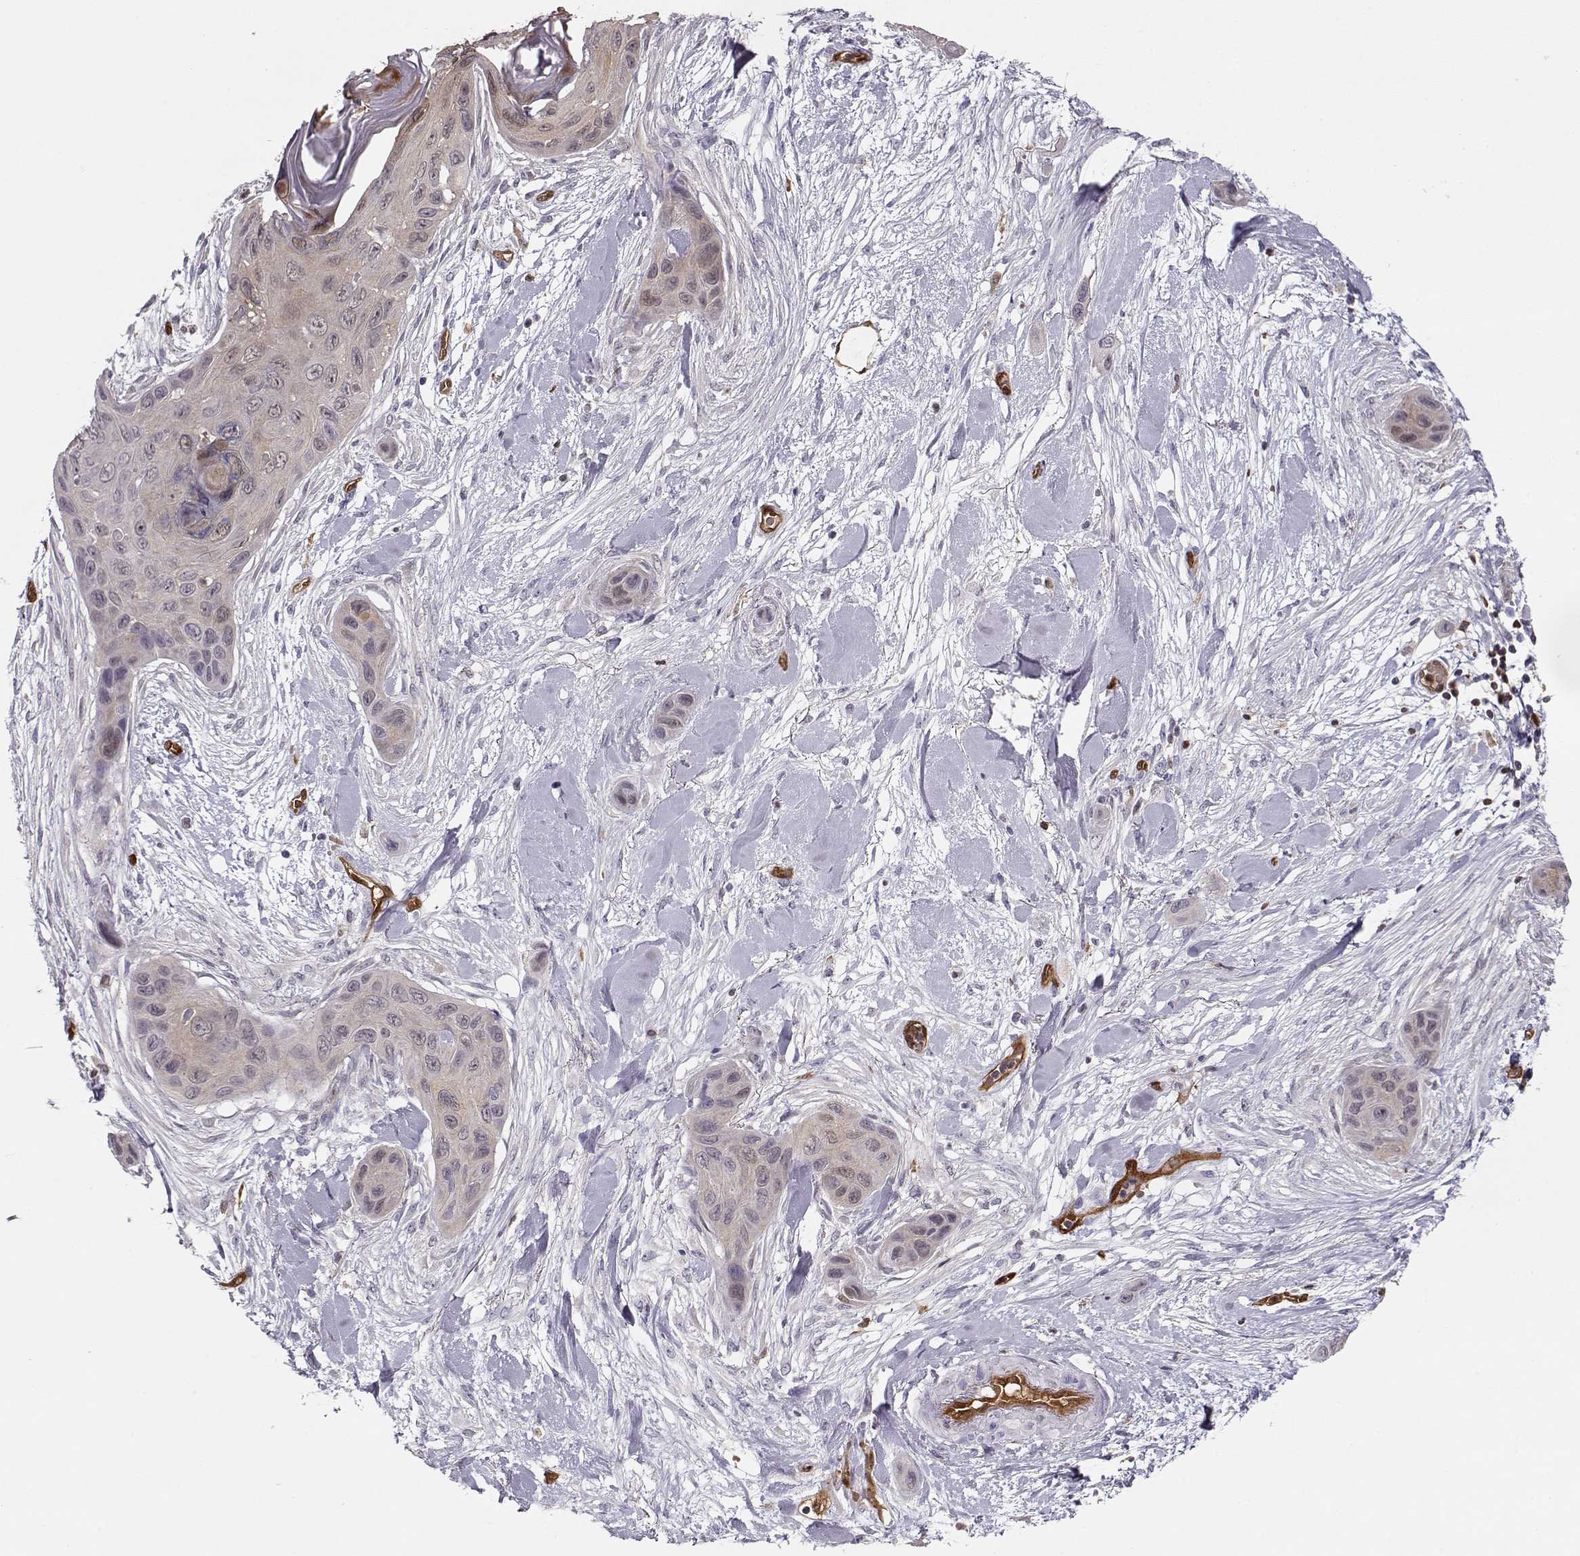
{"staining": {"intensity": "negative", "quantity": "none", "location": "none"}, "tissue": "skin cancer", "cell_type": "Tumor cells", "image_type": "cancer", "snomed": [{"axis": "morphology", "description": "Squamous cell carcinoma, NOS"}, {"axis": "topography", "description": "Skin"}], "caption": "Skin cancer (squamous cell carcinoma) was stained to show a protein in brown. There is no significant expression in tumor cells. (DAB IHC with hematoxylin counter stain).", "gene": "PNP", "patient": {"sex": "male", "age": 82}}